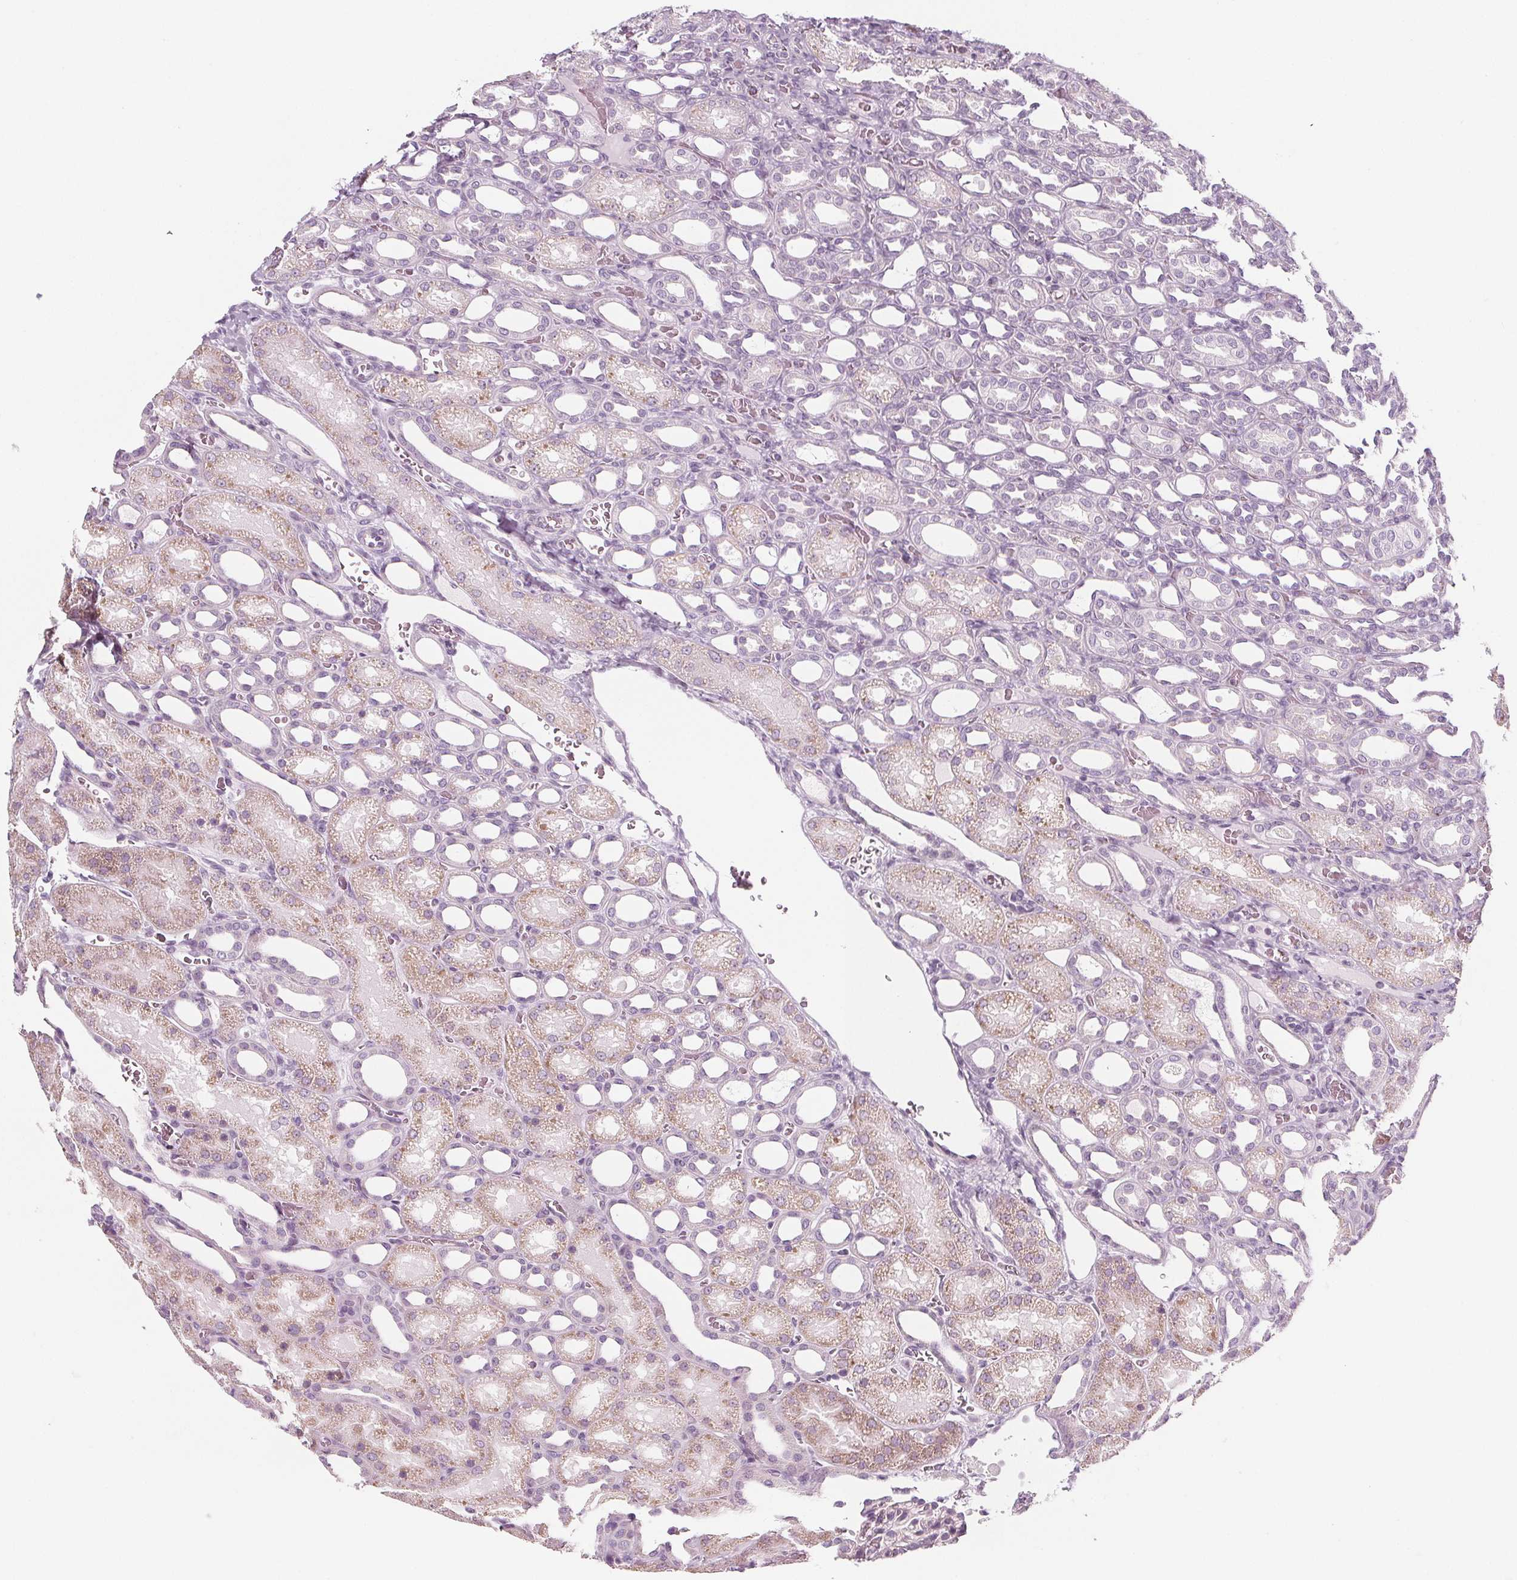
{"staining": {"intensity": "negative", "quantity": "none", "location": "none"}, "tissue": "kidney", "cell_type": "Cells in glomeruli", "image_type": "normal", "snomed": [{"axis": "morphology", "description": "Normal tissue, NOS"}, {"axis": "topography", "description": "Kidney"}], "caption": "Immunohistochemistry (IHC) image of benign kidney: human kidney stained with DAB exhibits no significant protein staining in cells in glomeruli.", "gene": "IL17C", "patient": {"sex": "male", "age": 2}}